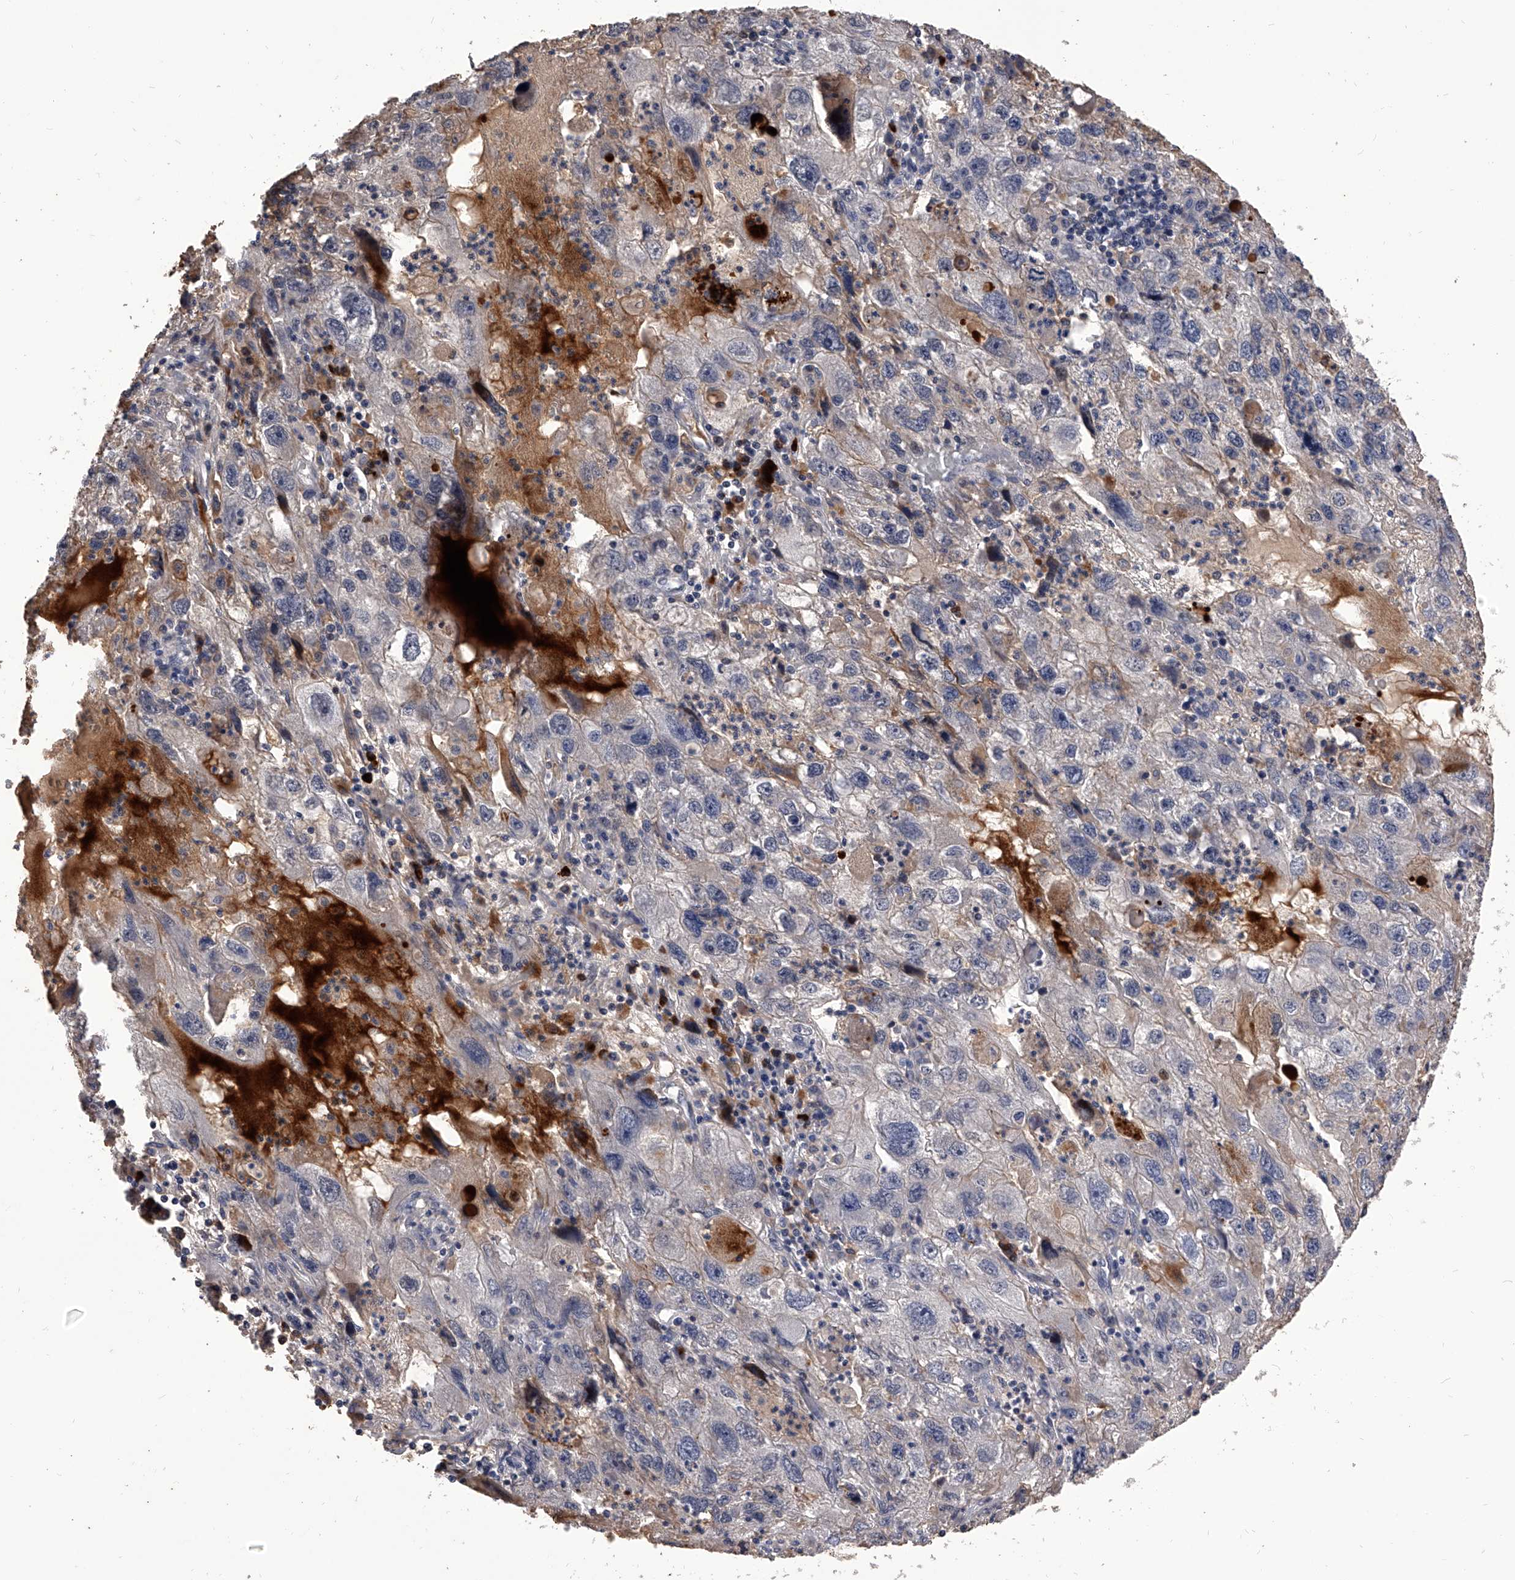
{"staining": {"intensity": "negative", "quantity": "none", "location": "none"}, "tissue": "endometrial cancer", "cell_type": "Tumor cells", "image_type": "cancer", "snomed": [{"axis": "morphology", "description": "Adenocarcinoma, NOS"}, {"axis": "topography", "description": "Endometrium"}], "caption": "Immunohistochemistry photomicrograph of neoplastic tissue: human adenocarcinoma (endometrial) stained with DAB reveals no significant protein positivity in tumor cells.", "gene": "CFAP410", "patient": {"sex": "female", "age": 49}}